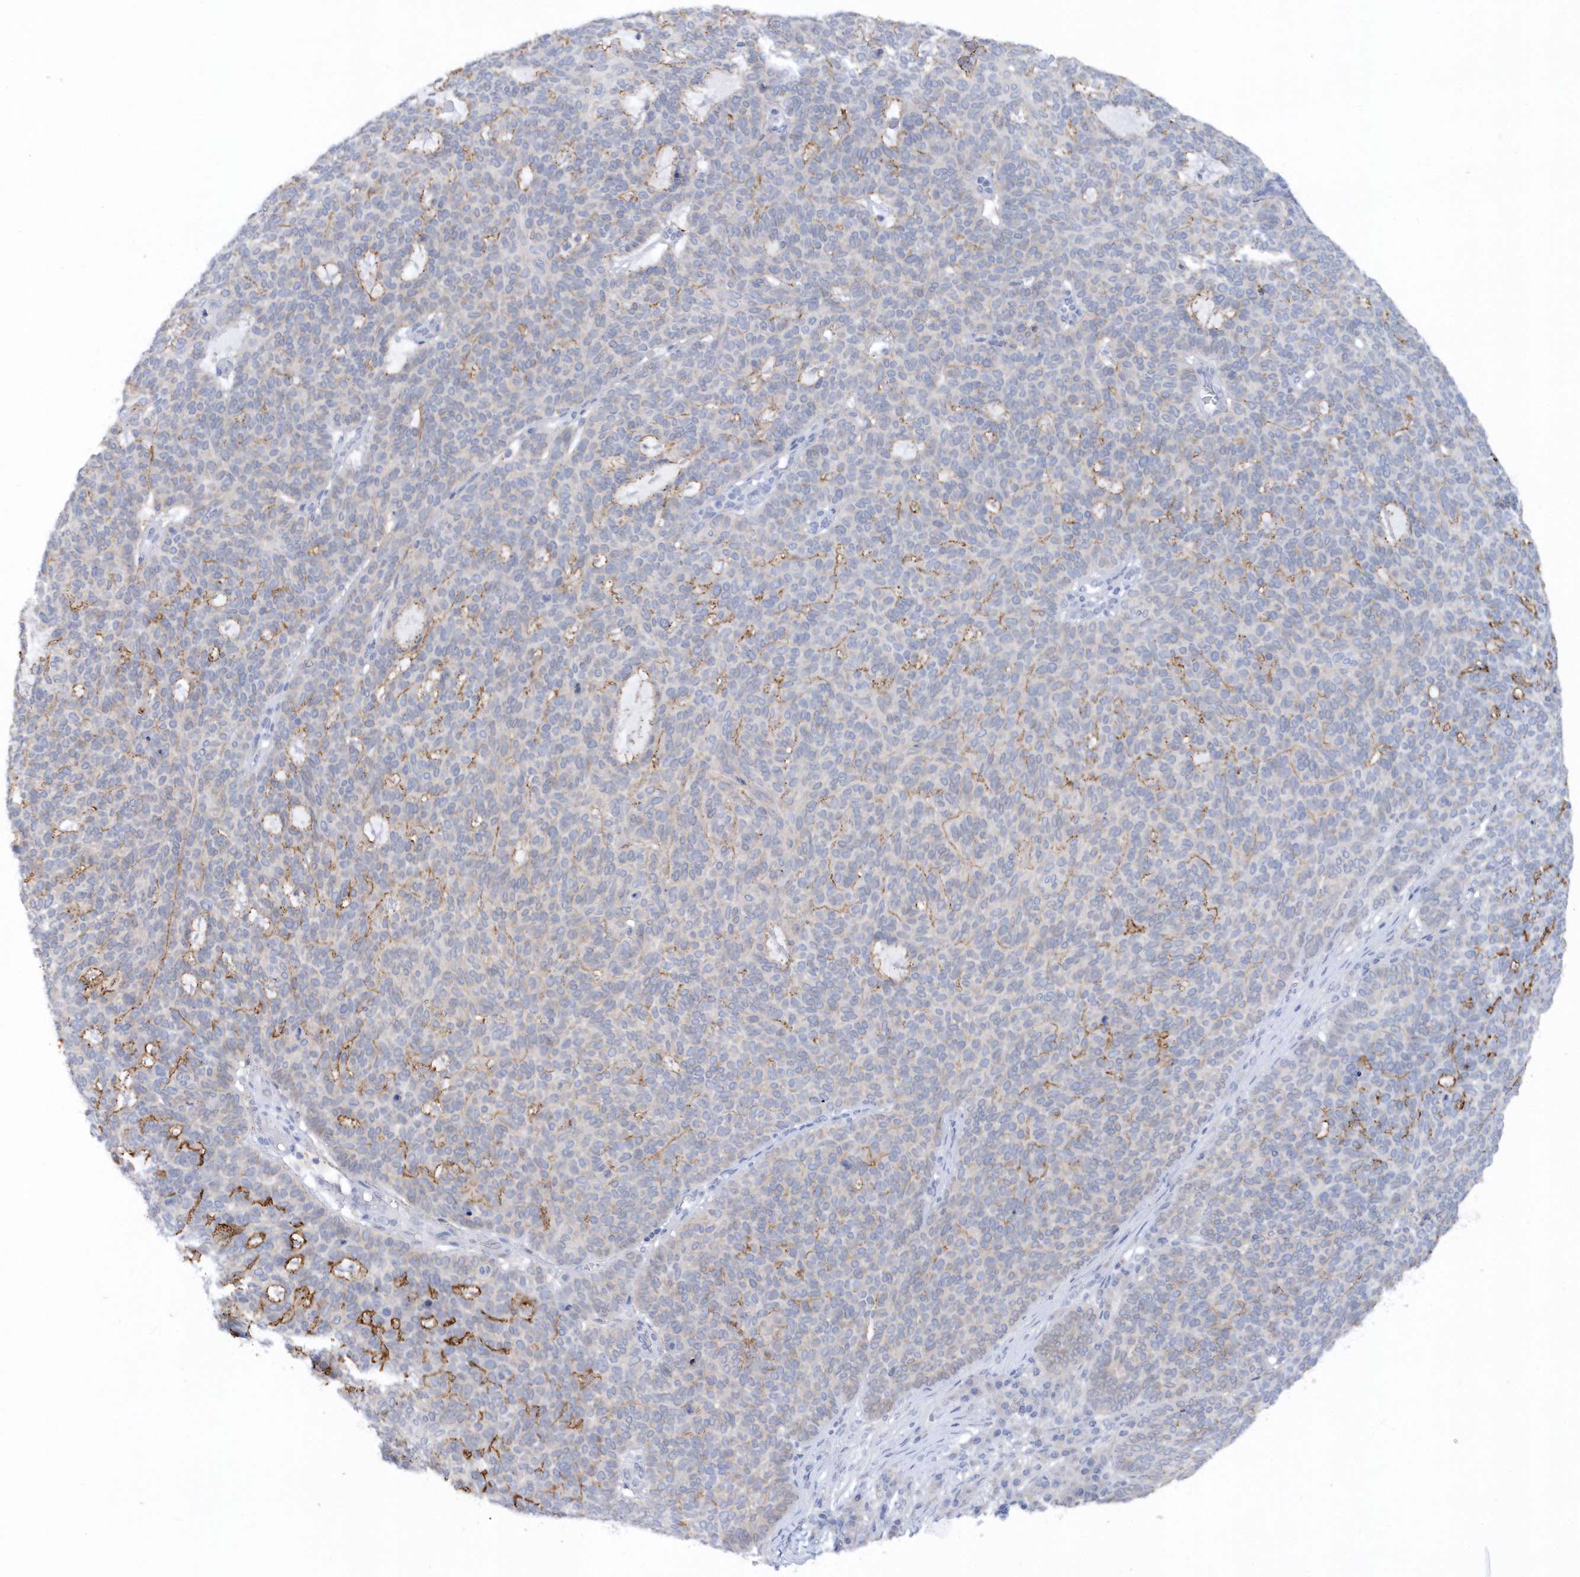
{"staining": {"intensity": "moderate", "quantity": "<25%", "location": "cytoplasmic/membranous"}, "tissue": "skin cancer", "cell_type": "Tumor cells", "image_type": "cancer", "snomed": [{"axis": "morphology", "description": "Squamous cell carcinoma, NOS"}, {"axis": "topography", "description": "Skin"}], "caption": "Immunohistochemical staining of skin cancer (squamous cell carcinoma) displays low levels of moderate cytoplasmic/membranous protein staining in about <25% of tumor cells. (Stains: DAB (3,3'-diaminobenzidine) in brown, nuclei in blue, Microscopy: brightfield microscopy at high magnification).", "gene": "RPE", "patient": {"sex": "female", "age": 90}}